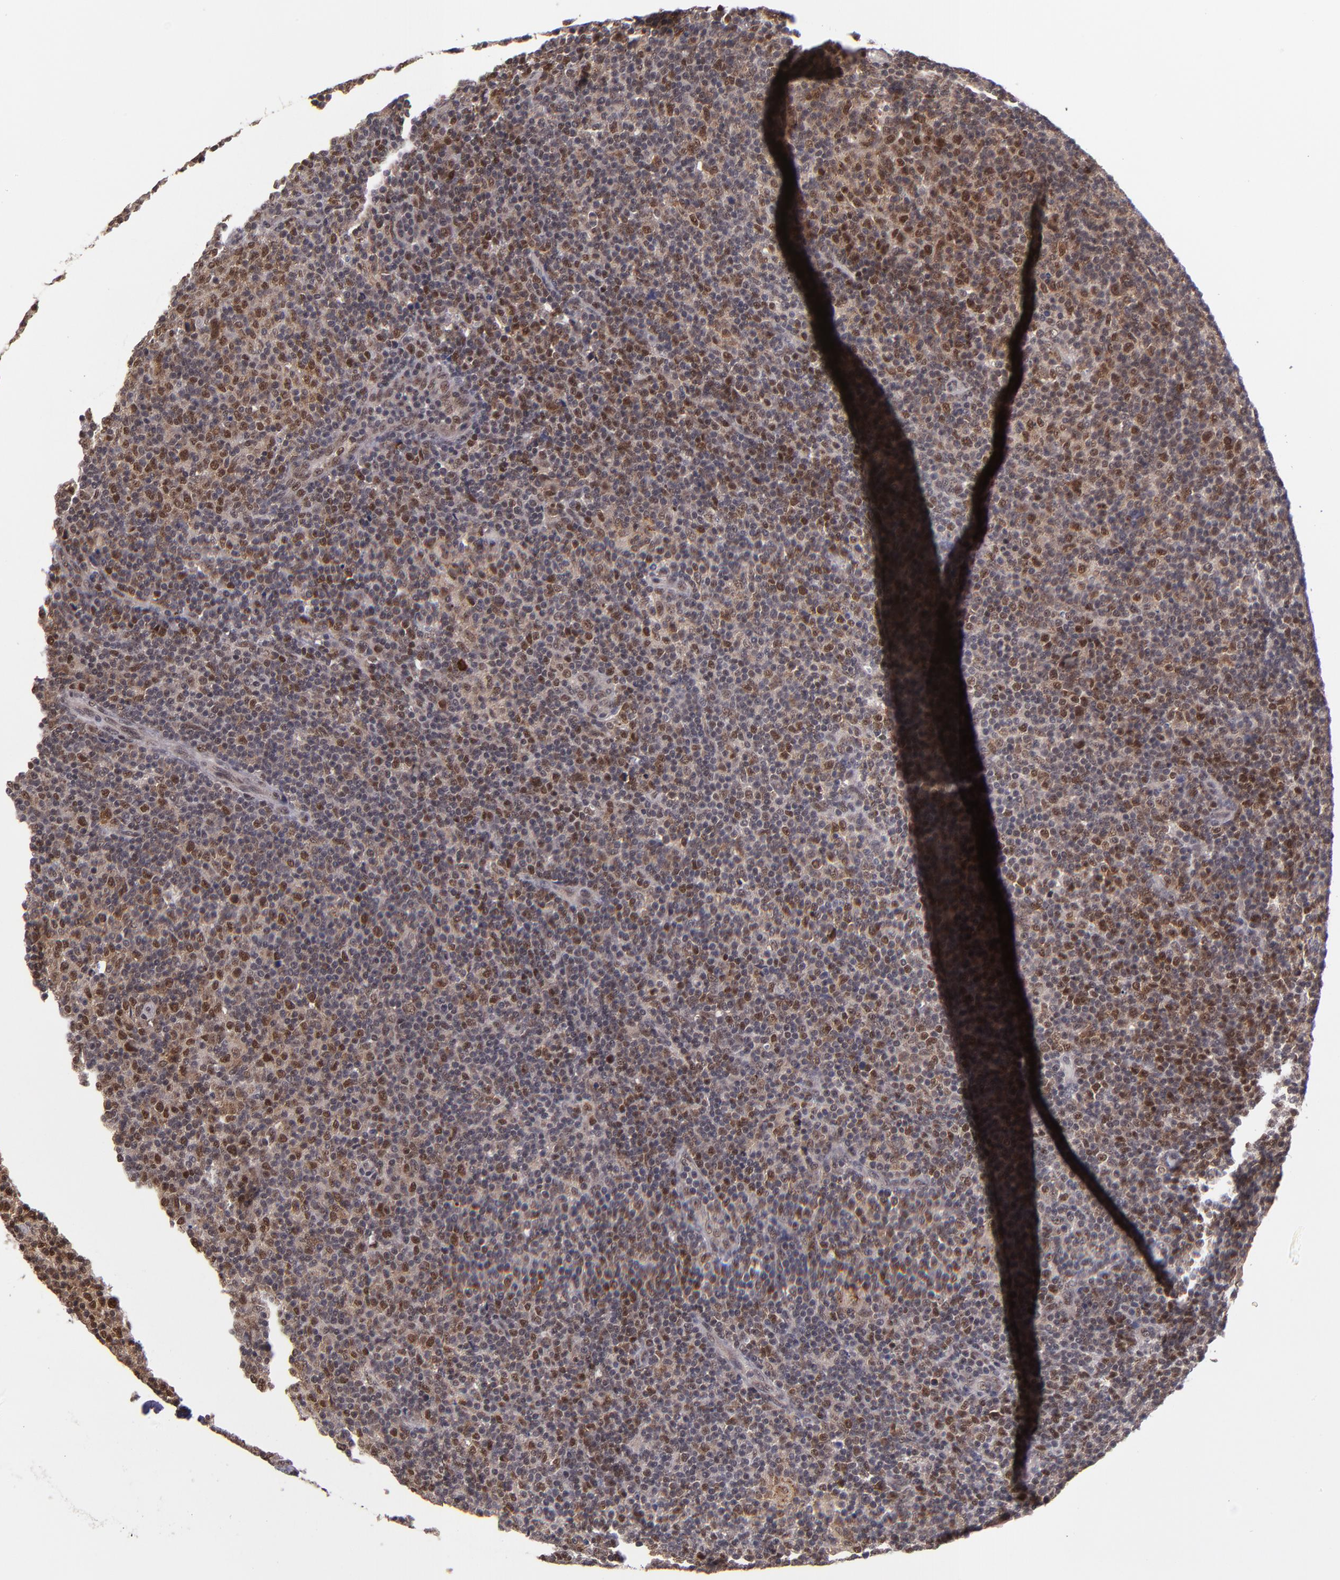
{"staining": {"intensity": "moderate", "quantity": "25%-75%", "location": "cytoplasmic/membranous,nuclear"}, "tissue": "lymphoma", "cell_type": "Tumor cells", "image_type": "cancer", "snomed": [{"axis": "morphology", "description": "Malignant lymphoma, non-Hodgkin's type, Low grade"}, {"axis": "topography", "description": "Lymph node"}], "caption": "Human low-grade malignant lymphoma, non-Hodgkin's type stained for a protein (brown) shows moderate cytoplasmic/membranous and nuclear positive expression in approximately 25%-75% of tumor cells.", "gene": "EP300", "patient": {"sex": "male", "age": 70}}